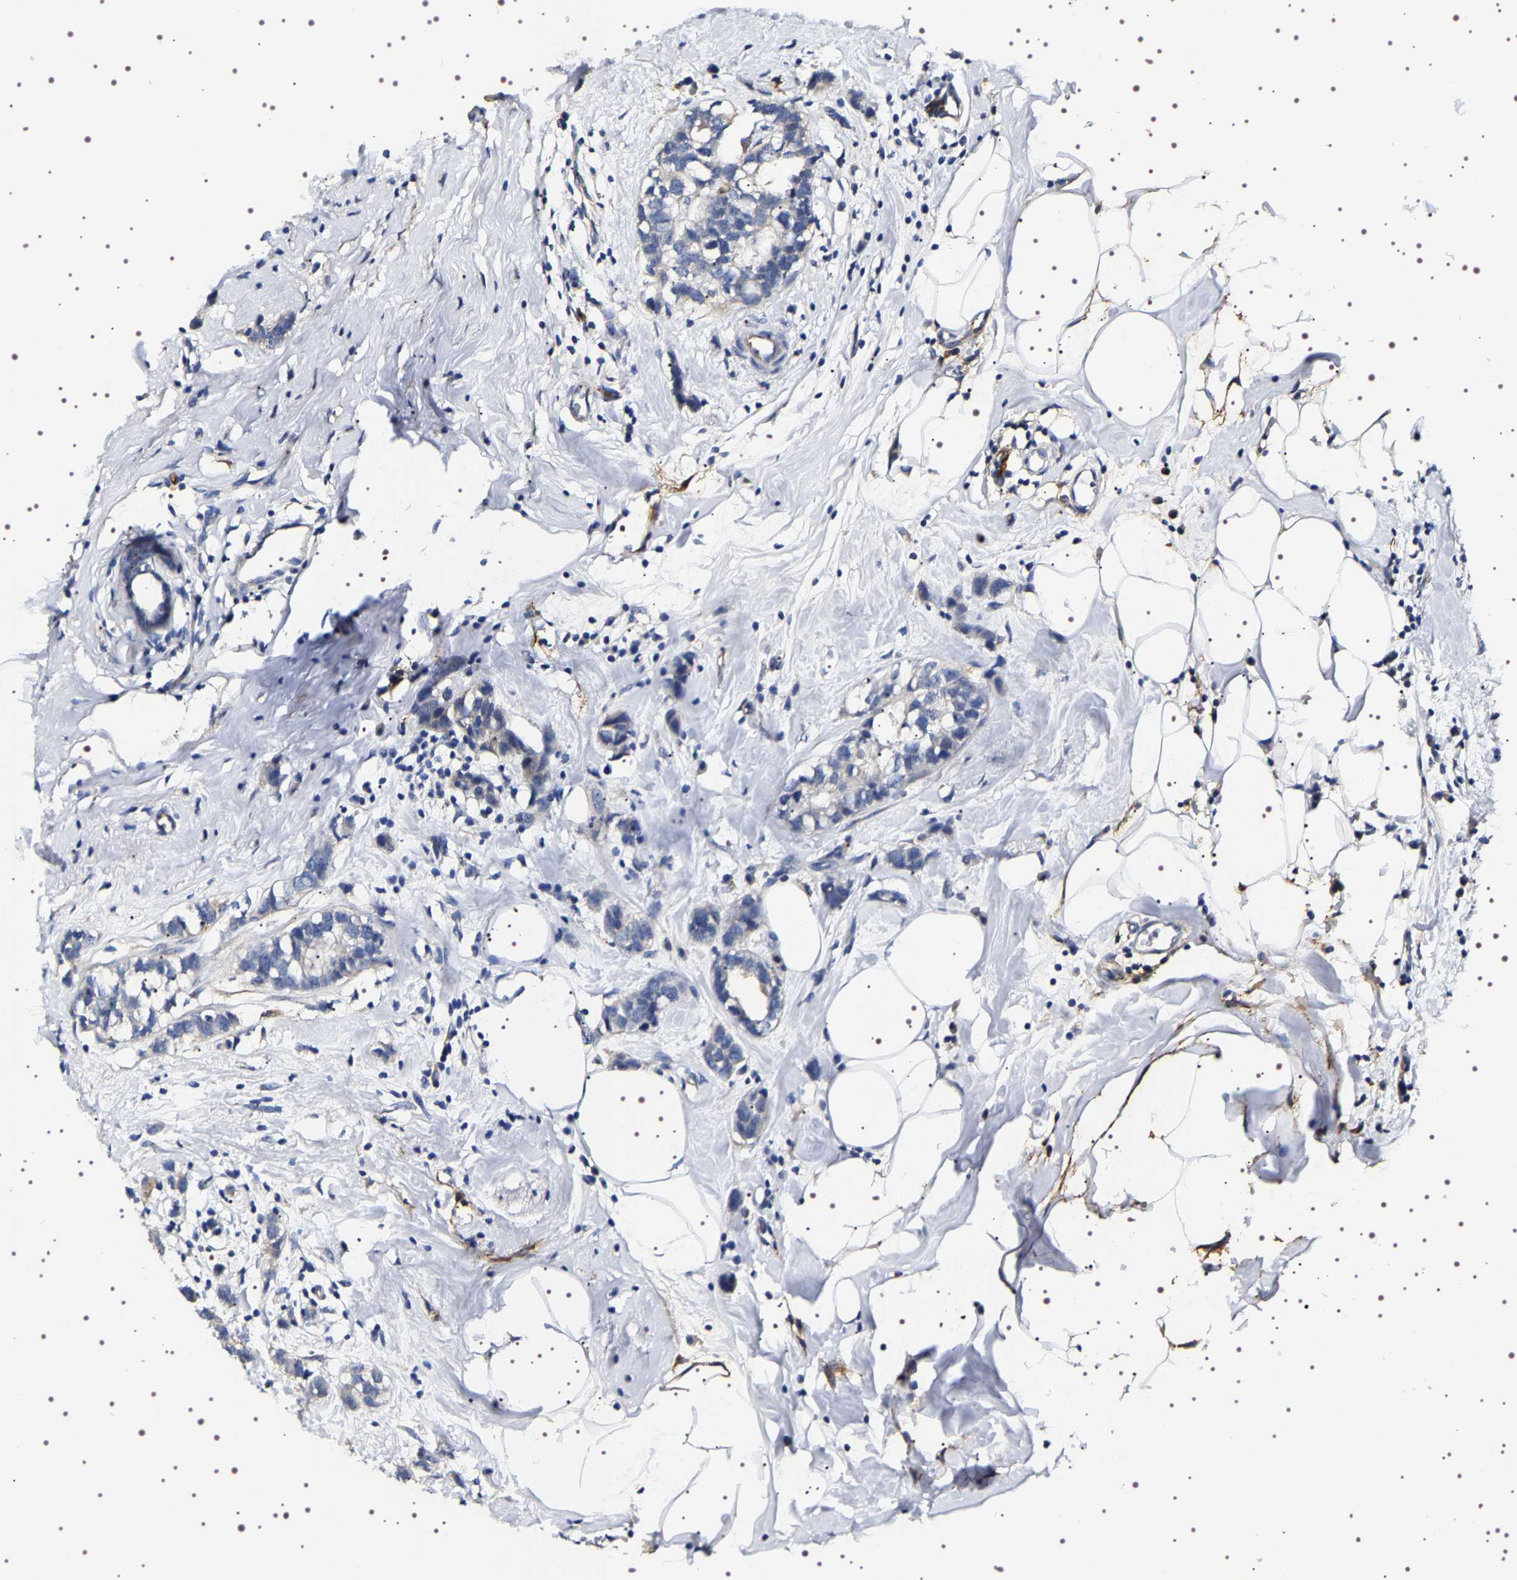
{"staining": {"intensity": "negative", "quantity": "none", "location": "none"}, "tissue": "breast cancer", "cell_type": "Tumor cells", "image_type": "cancer", "snomed": [{"axis": "morphology", "description": "Normal tissue, NOS"}, {"axis": "morphology", "description": "Duct carcinoma"}, {"axis": "topography", "description": "Breast"}], "caption": "Histopathology image shows no protein expression in tumor cells of infiltrating ductal carcinoma (breast) tissue.", "gene": "ALPL", "patient": {"sex": "female", "age": 50}}